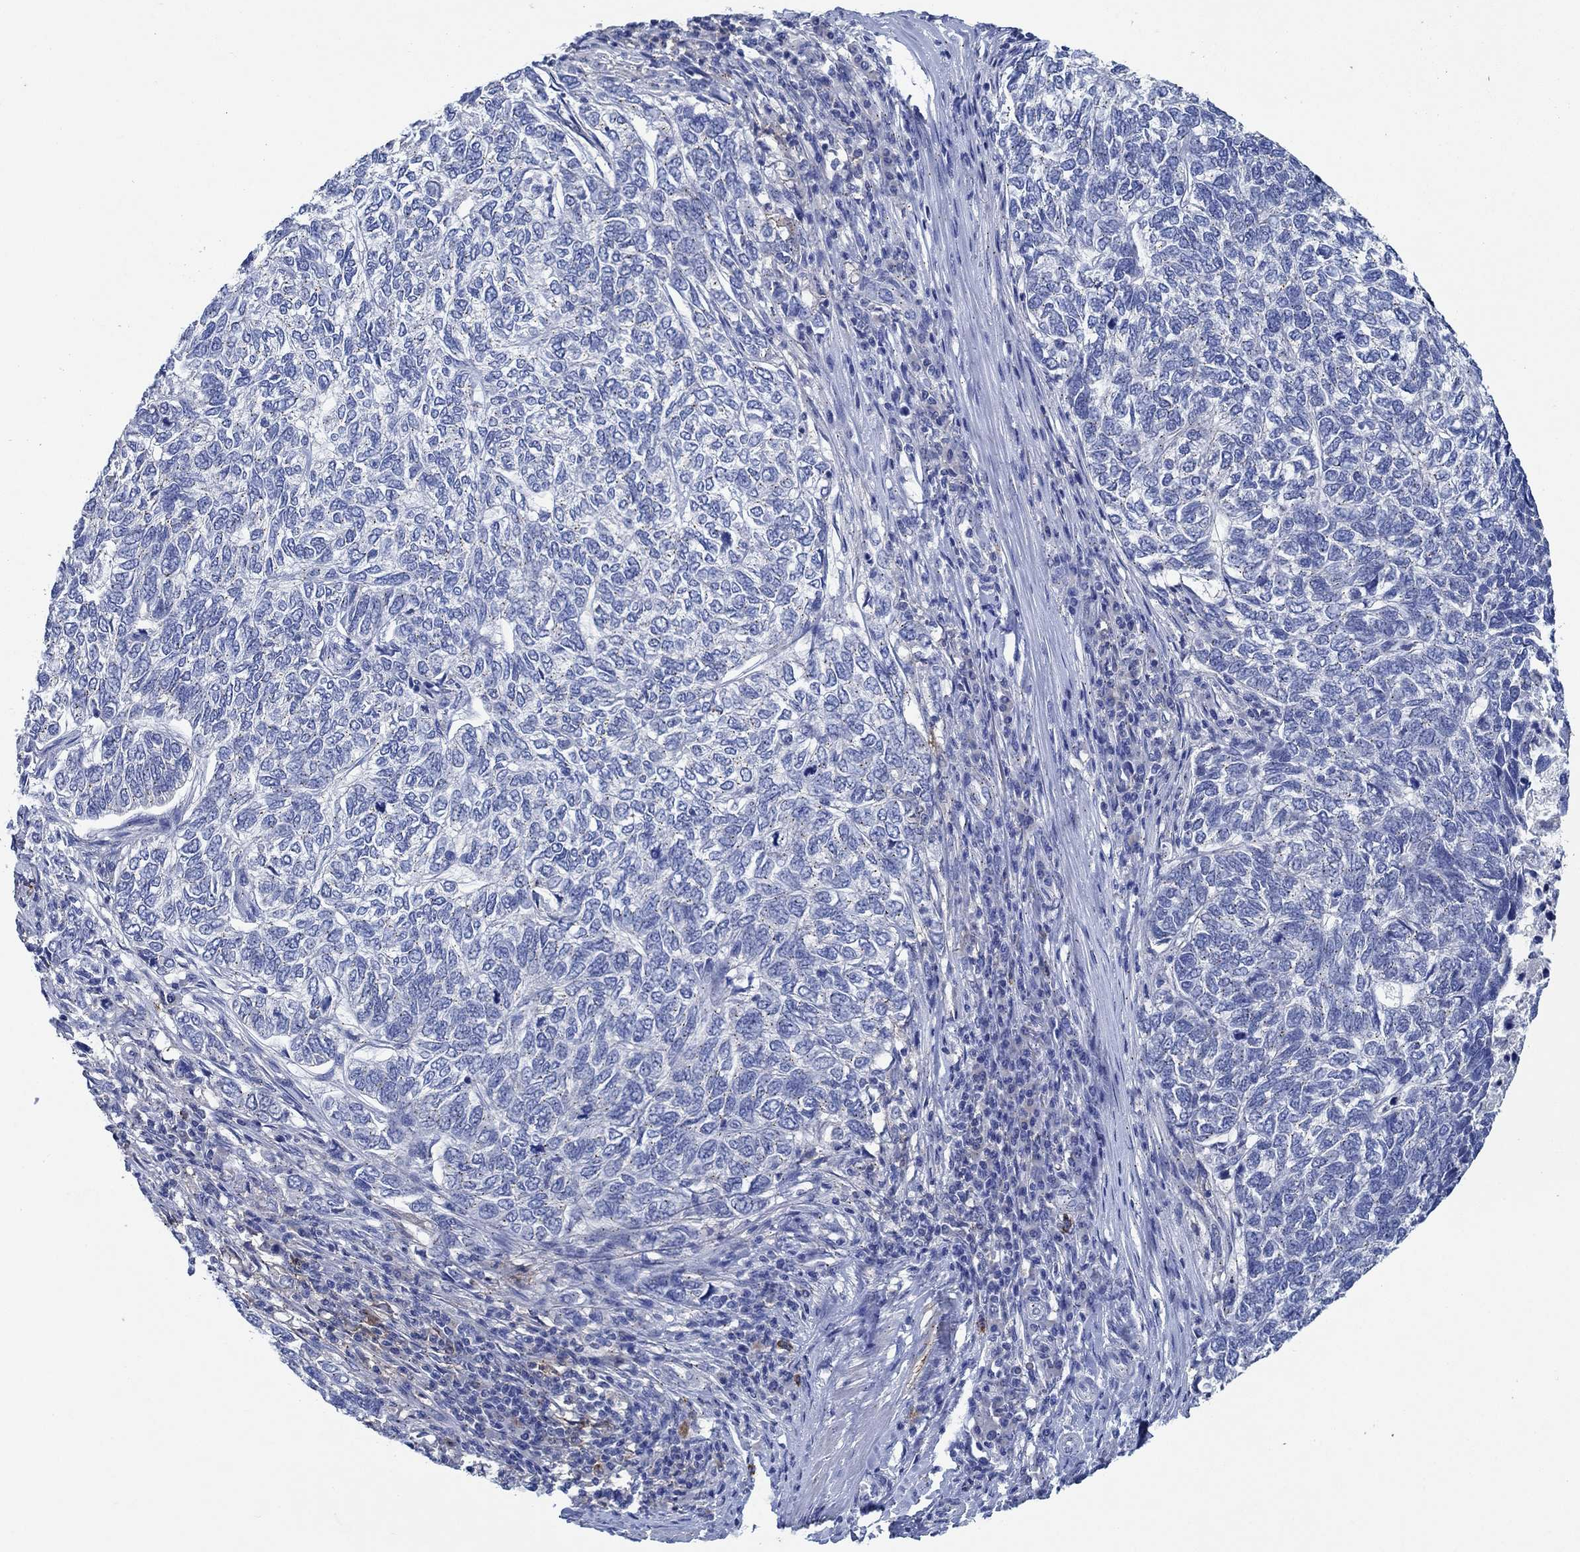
{"staining": {"intensity": "negative", "quantity": "none", "location": "none"}, "tissue": "skin cancer", "cell_type": "Tumor cells", "image_type": "cancer", "snomed": [{"axis": "morphology", "description": "Basal cell carcinoma"}, {"axis": "topography", "description": "Skin"}], "caption": "Protein analysis of skin cancer (basal cell carcinoma) displays no significant staining in tumor cells. (DAB IHC with hematoxylin counter stain).", "gene": "CPM", "patient": {"sex": "female", "age": 65}}